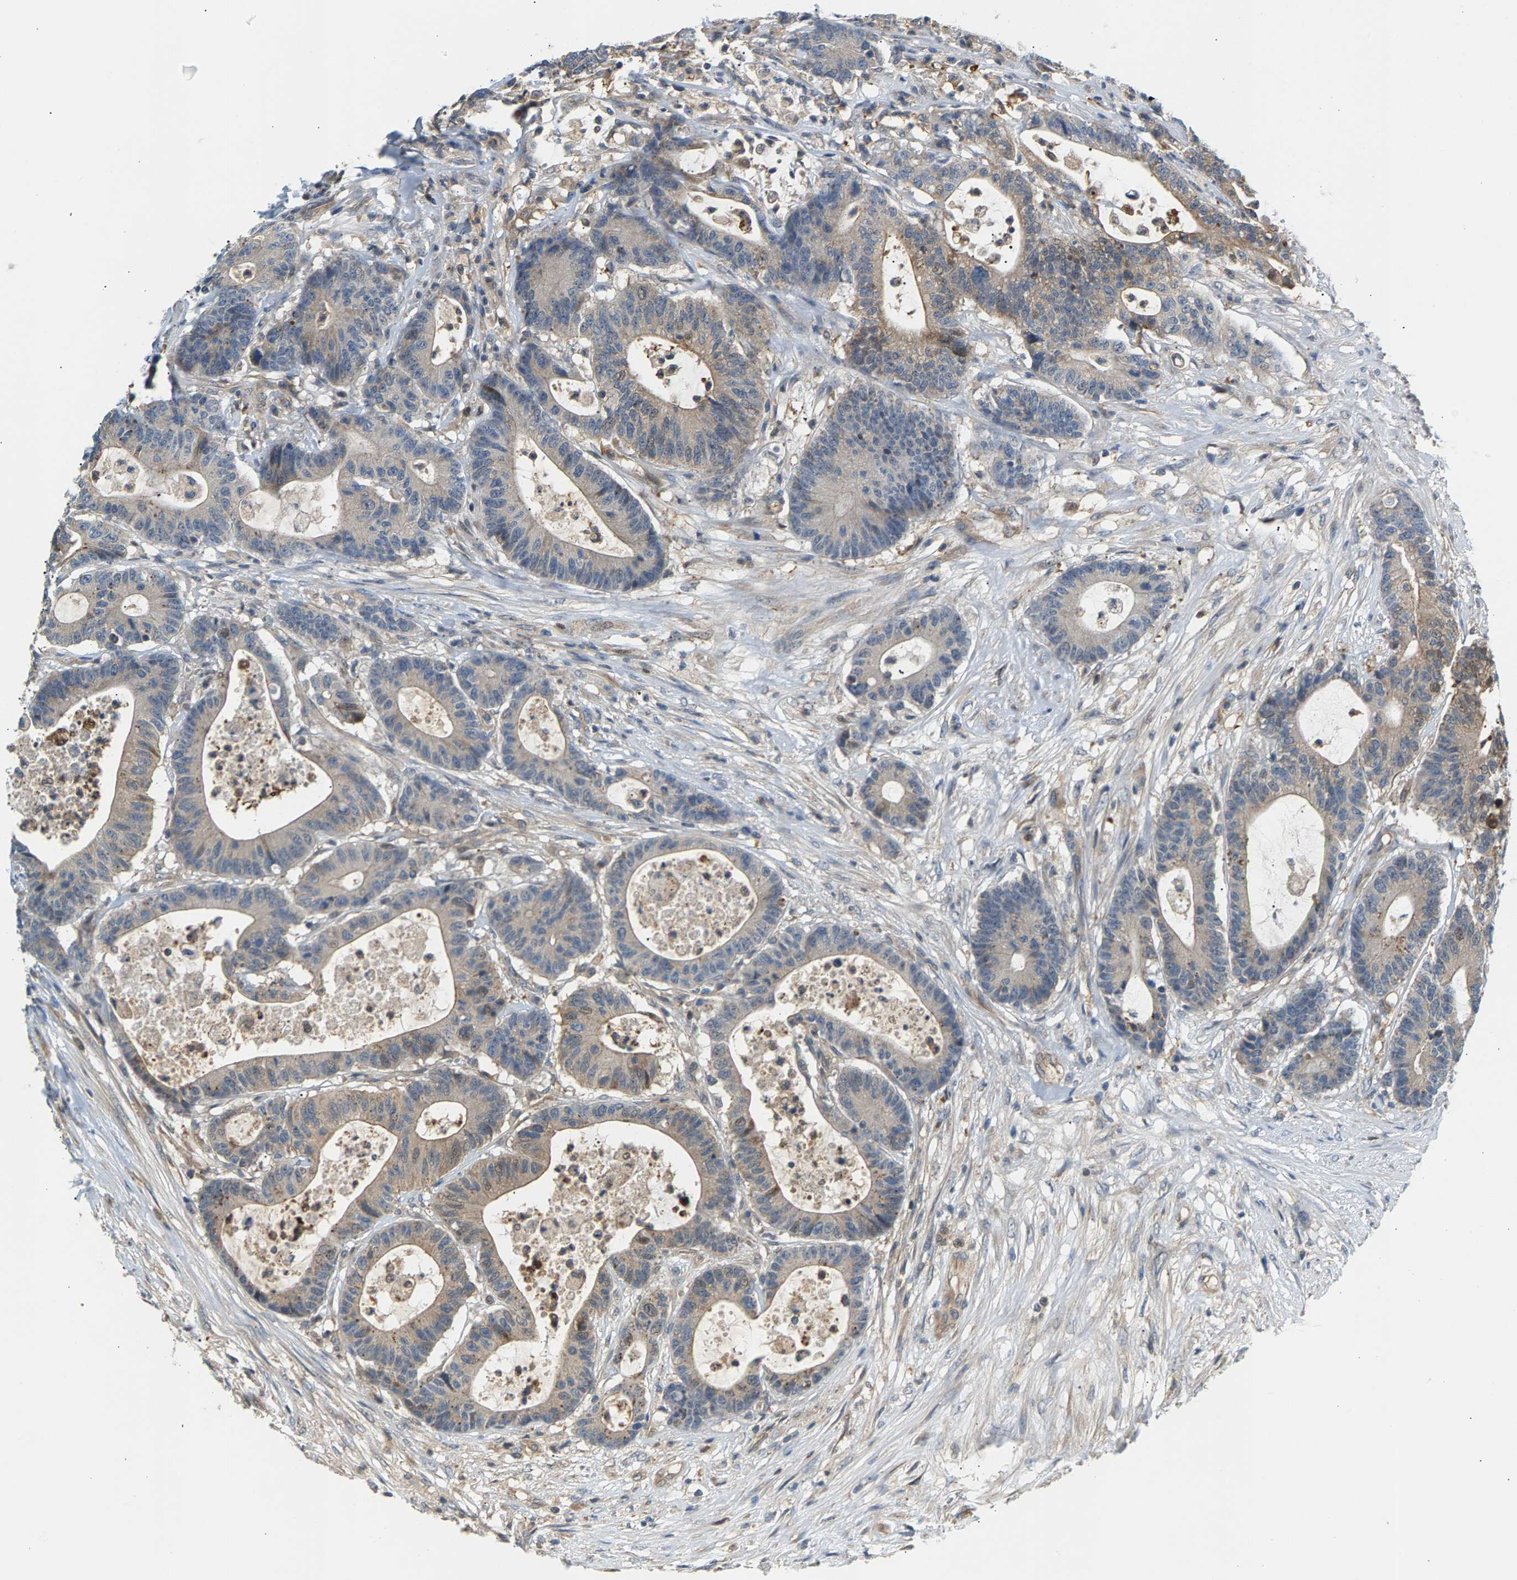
{"staining": {"intensity": "moderate", "quantity": "<25%", "location": "cytoplasmic/membranous"}, "tissue": "colorectal cancer", "cell_type": "Tumor cells", "image_type": "cancer", "snomed": [{"axis": "morphology", "description": "Adenocarcinoma, NOS"}, {"axis": "topography", "description": "Colon"}], "caption": "DAB (3,3'-diaminobenzidine) immunohistochemical staining of human colorectal adenocarcinoma exhibits moderate cytoplasmic/membranous protein expression in about <25% of tumor cells.", "gene": "KRTAP27-1", "patient": {"sex": "female", "age": 84}}